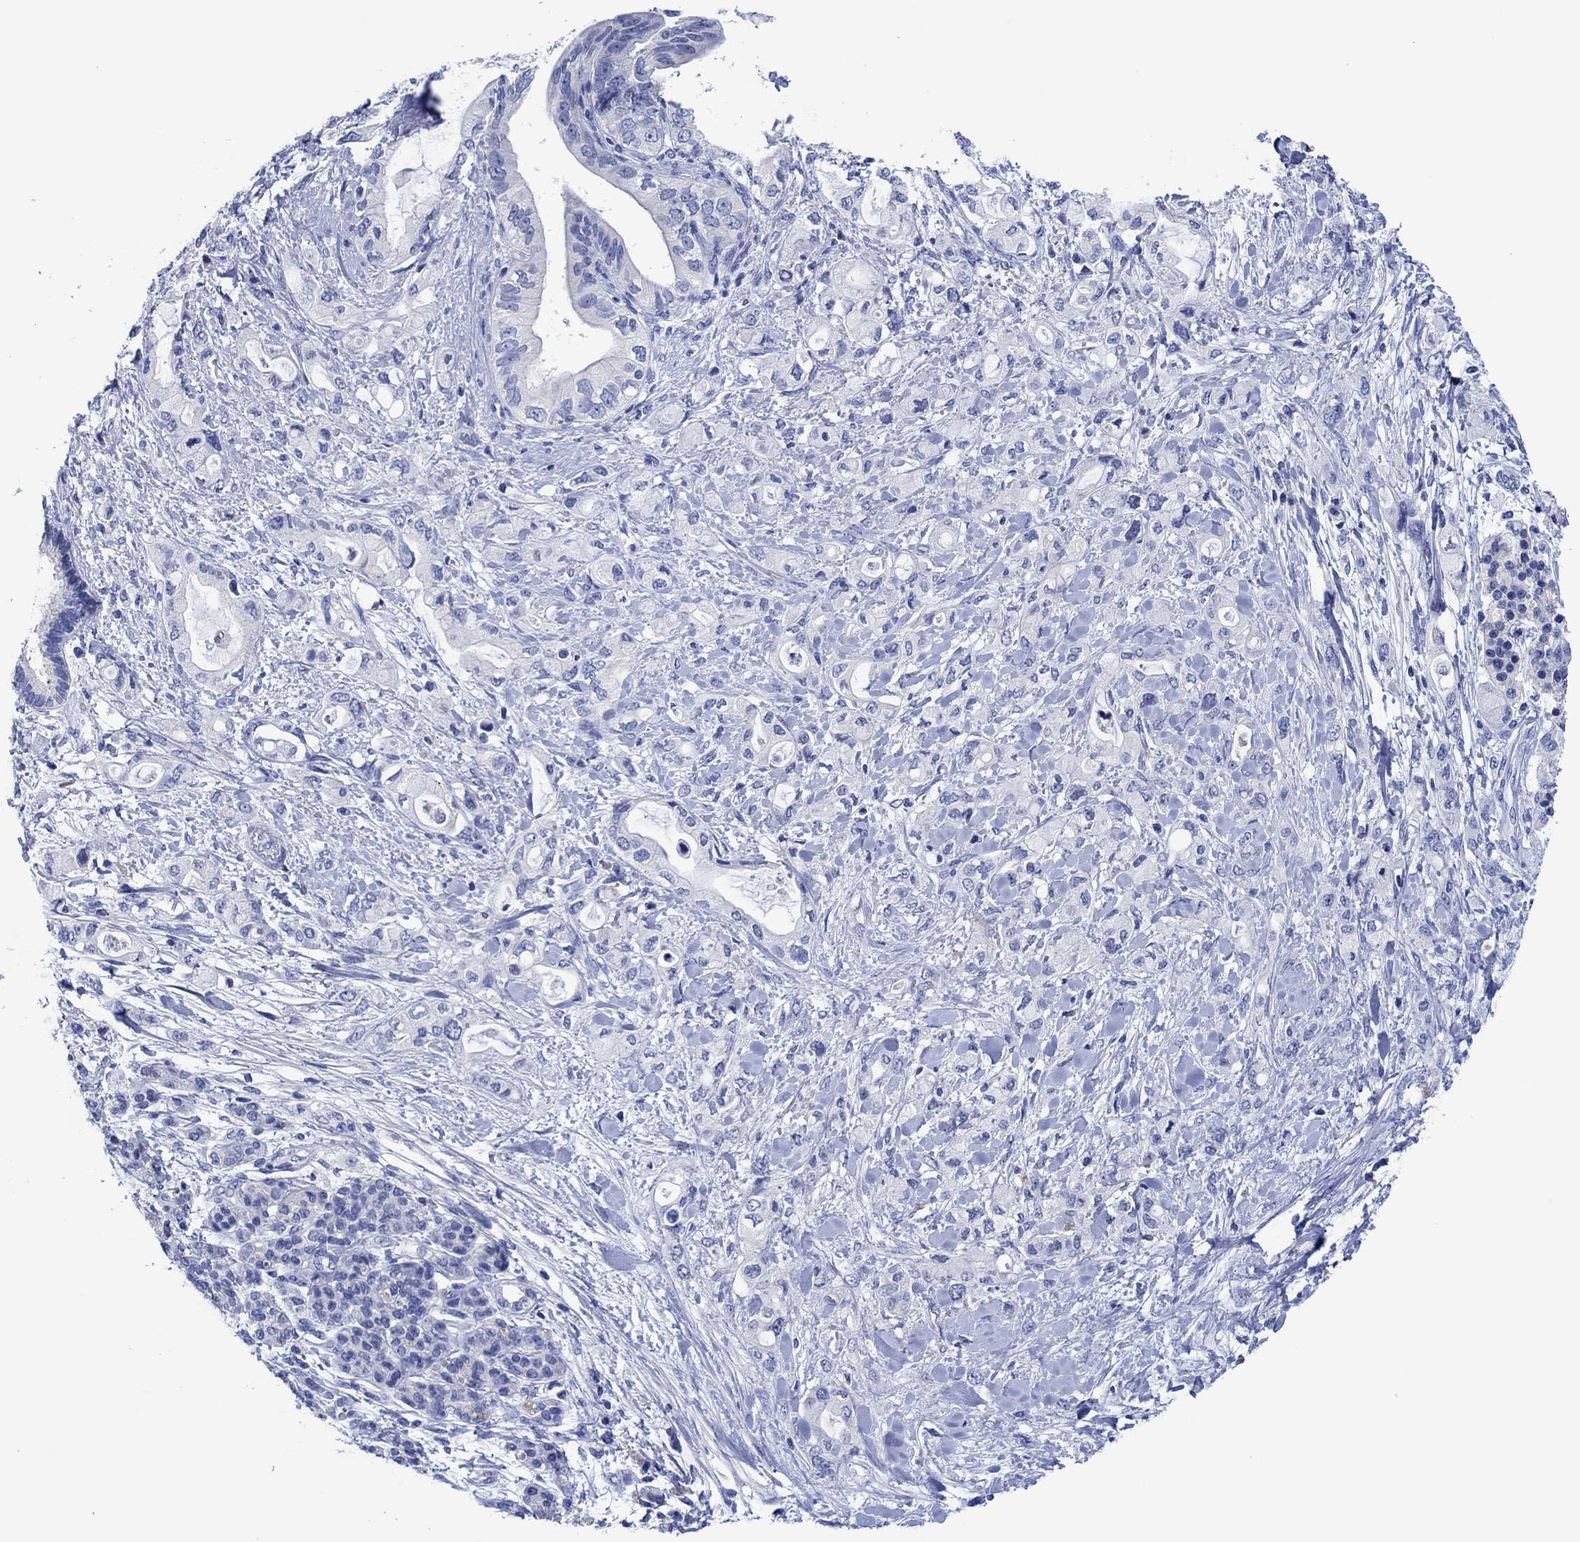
{"staining": {"intensity": "negative", "quantity": "none", "location": "none"}, "tissue": "pancreatic cancer", "cell_type": "Tumor cells", "image_type": "cancer", "snomed": [{"axis": "morphology", "description": "Adenocarcinoma, NOS"}, {"axis": "topography", "description": "Pancreas"}], "caption": "IHC of pancreatic cancer (adenocarcinoma) demonstrates no expression in tumor cells.", "gene": "CPNE6", "patient": {"sex": "female", "age": 56}}